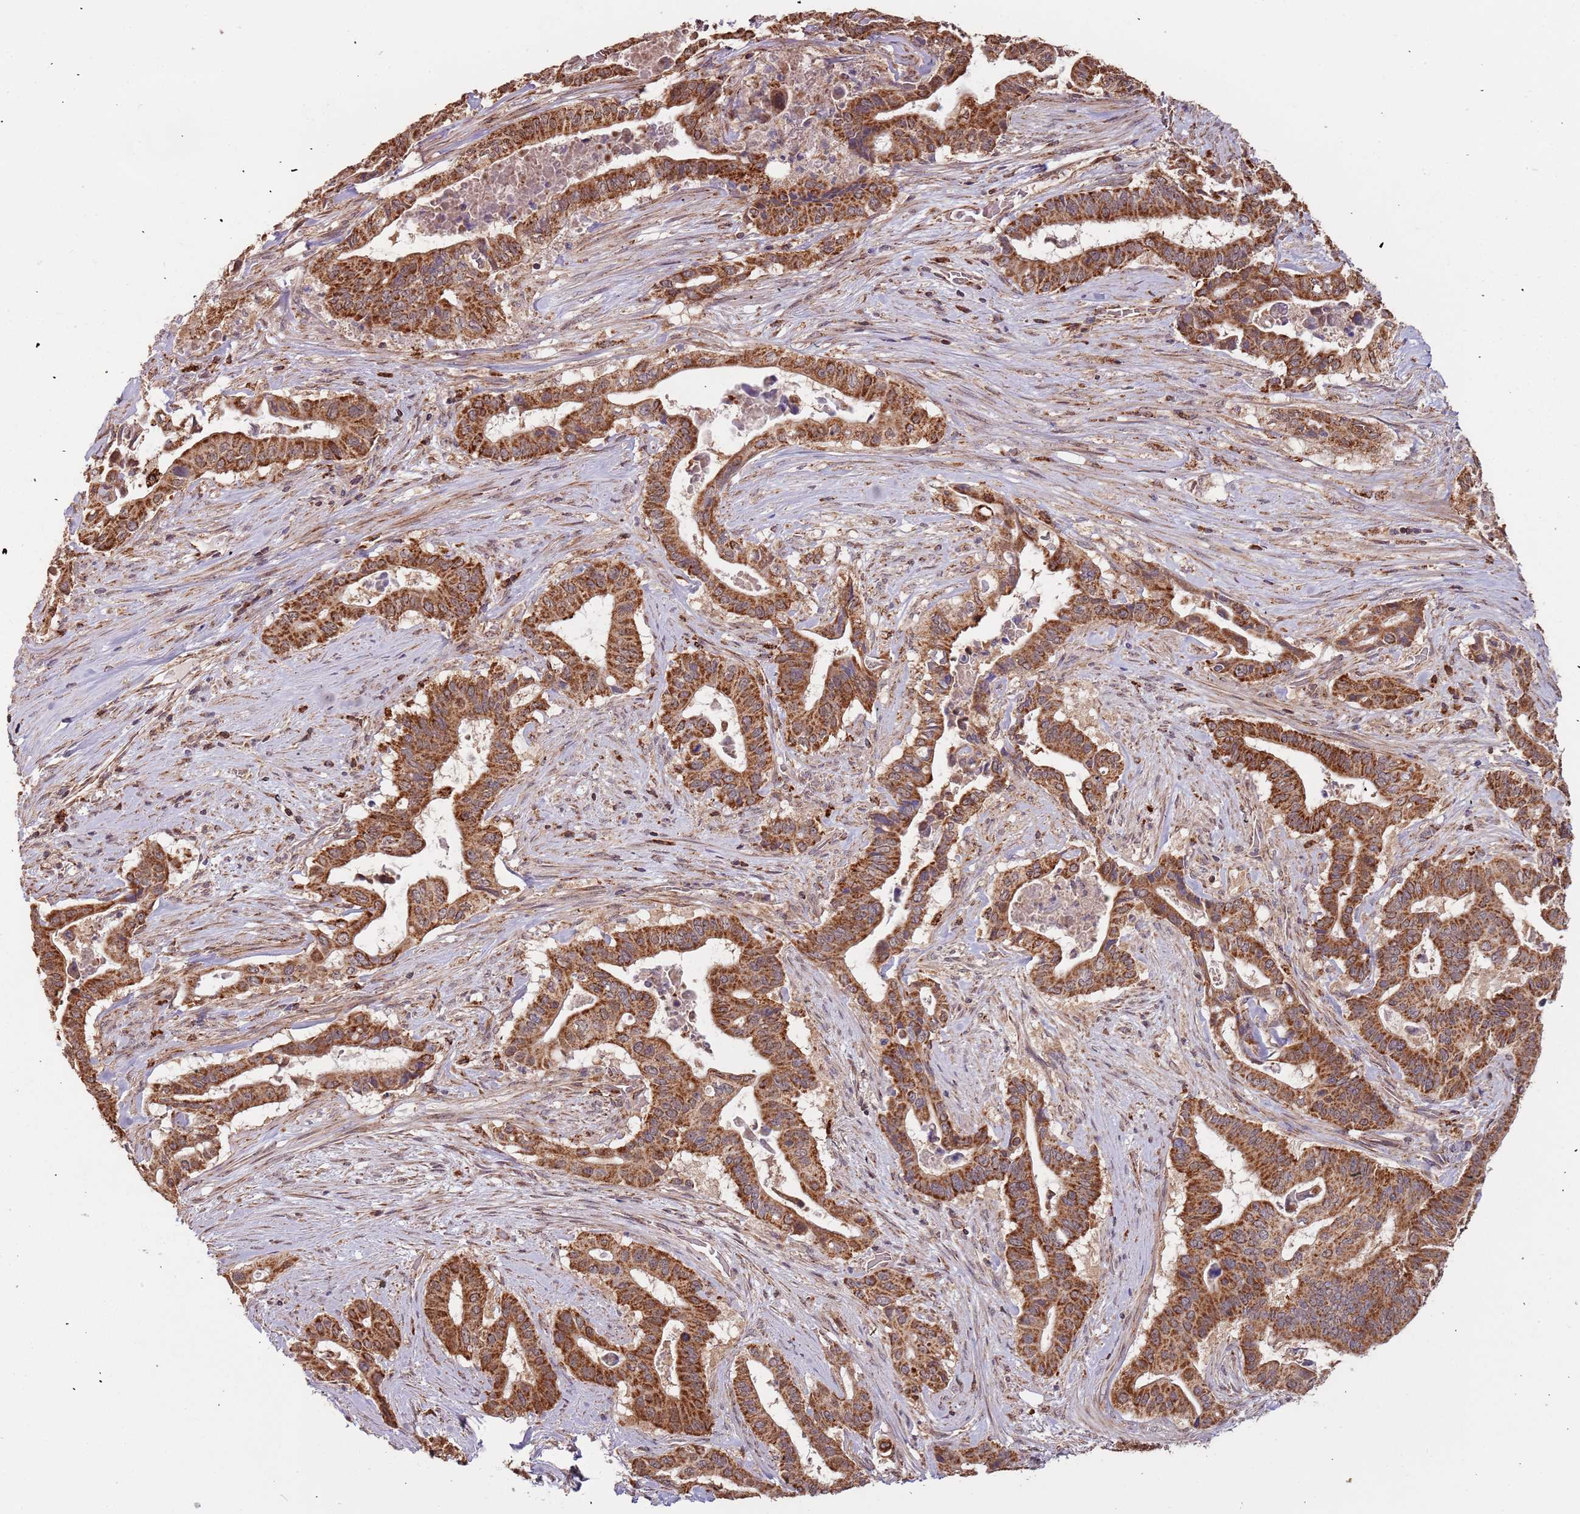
{"staining": {"intensity": "strong", "quantity": ">75%", "location": "cytoplasmic/membranous"}, "tissue": "pancreatic cancer", "cell_type": "Tumor cells", "image_type": "cancer", "snomed": [{"axis": "morphology", "description": "Adenocarcinoma, NOS"}, {"axis": "topography", "description": "Pancreas"}], "caption": "Immunohistochemistry (IHC) of human pancreatic cancer (adenocarcinoma) exhibits high levels of strong cytoplasmic/membranous expression in about >75% of tumor cells.", "gene": "IL17RD", "patient": {"sex": "female", "age": 77}}